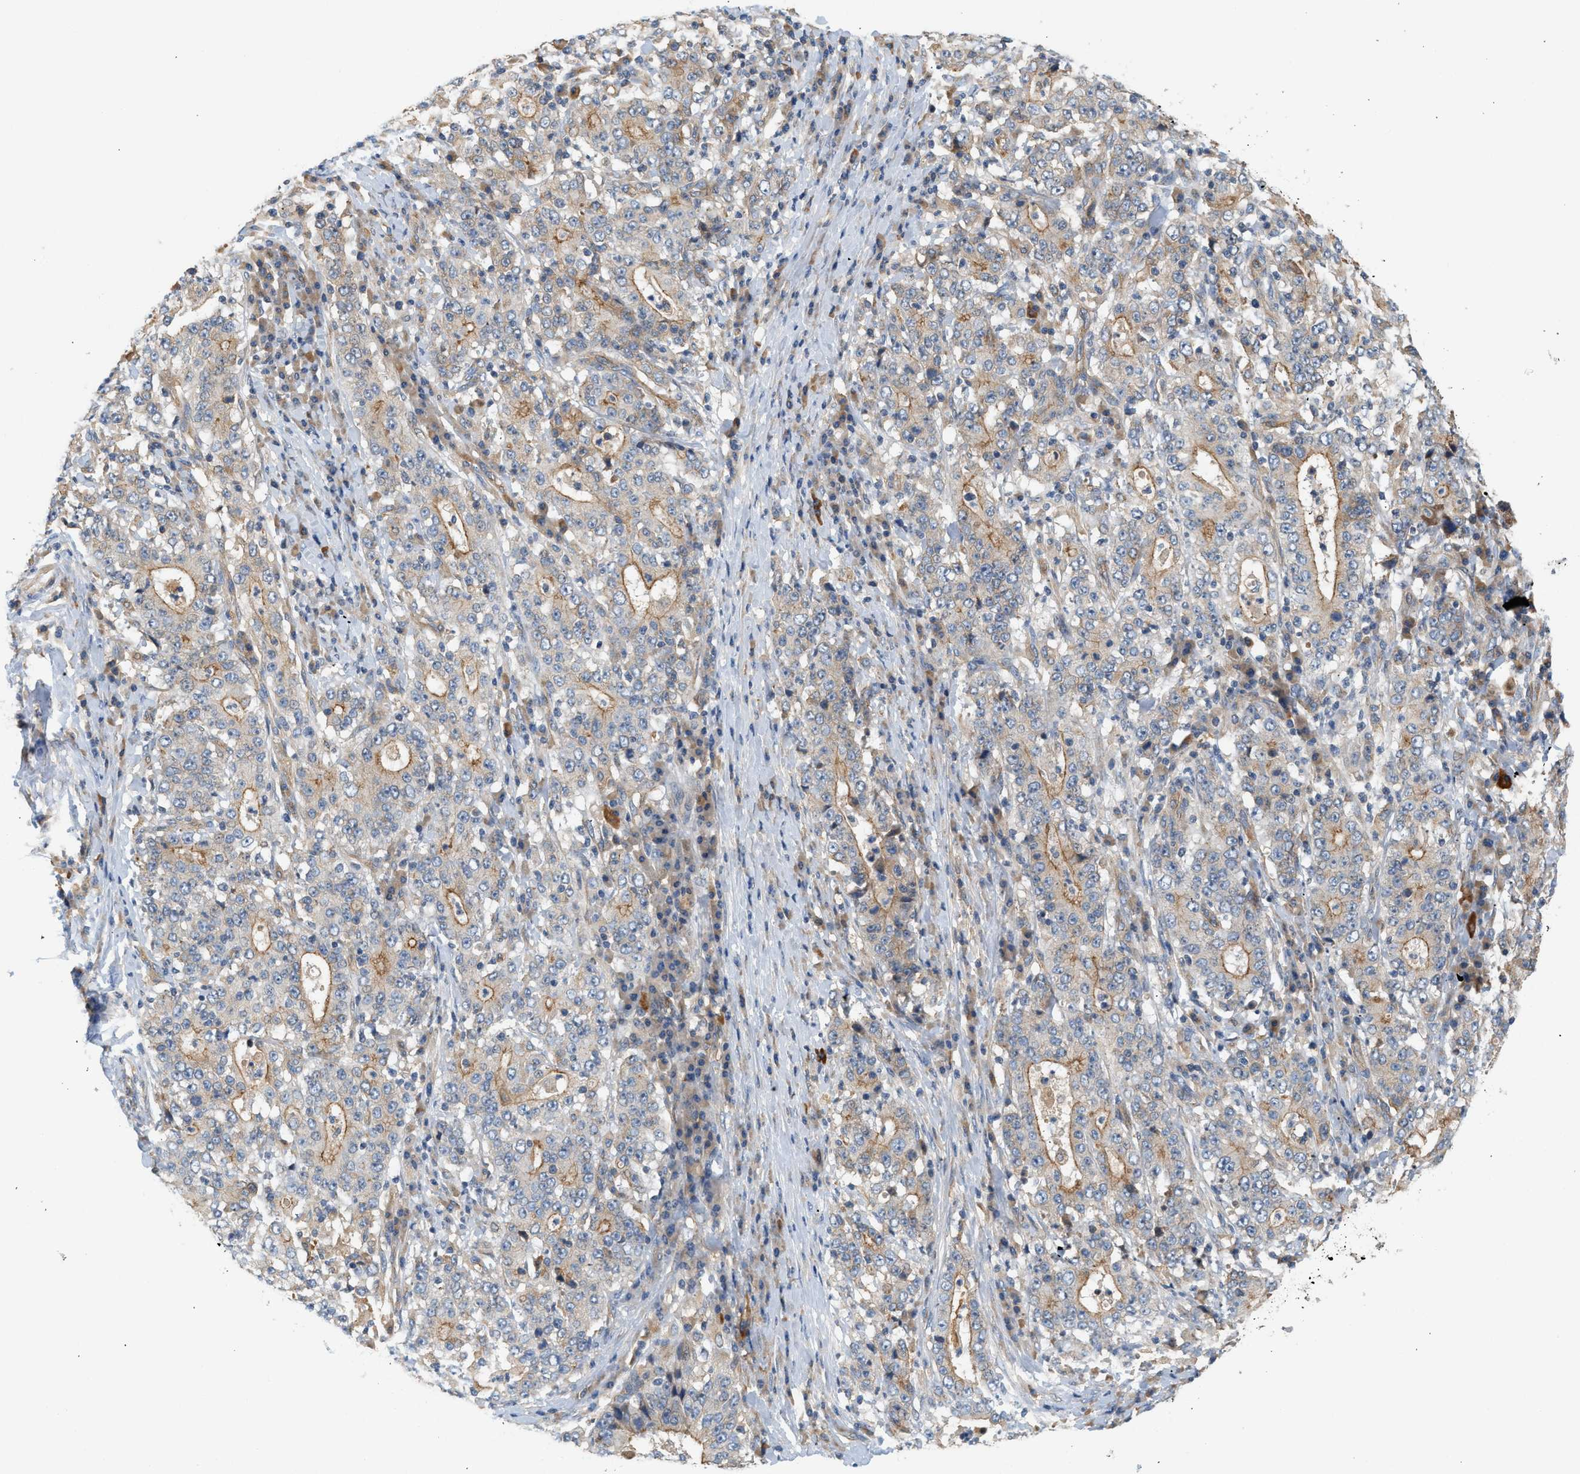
{"staining": {"intensity": "weak", "quantity": ">75%", "location": "cytoplasmic/membranous"}, "tissue": "stomach cancer", "cell_type": "Tumor cells", "image_type": "cancer", "snomed": [{"axis": "morphology", "description": "Normal tissue, NOS"}, {"axis": "morphology", "description": "Adenocarcinoma, NOS"}, {"axis": "topography", "description": "Stomach, upper"}, {"axis": "topography", "description": "Stomach"}], "caption": "Stomach cancer stained with a protein marker displays weak staining in tumor cells.", "gene": "CTXN1", "patient": {"sex": "male", "age": 59}}